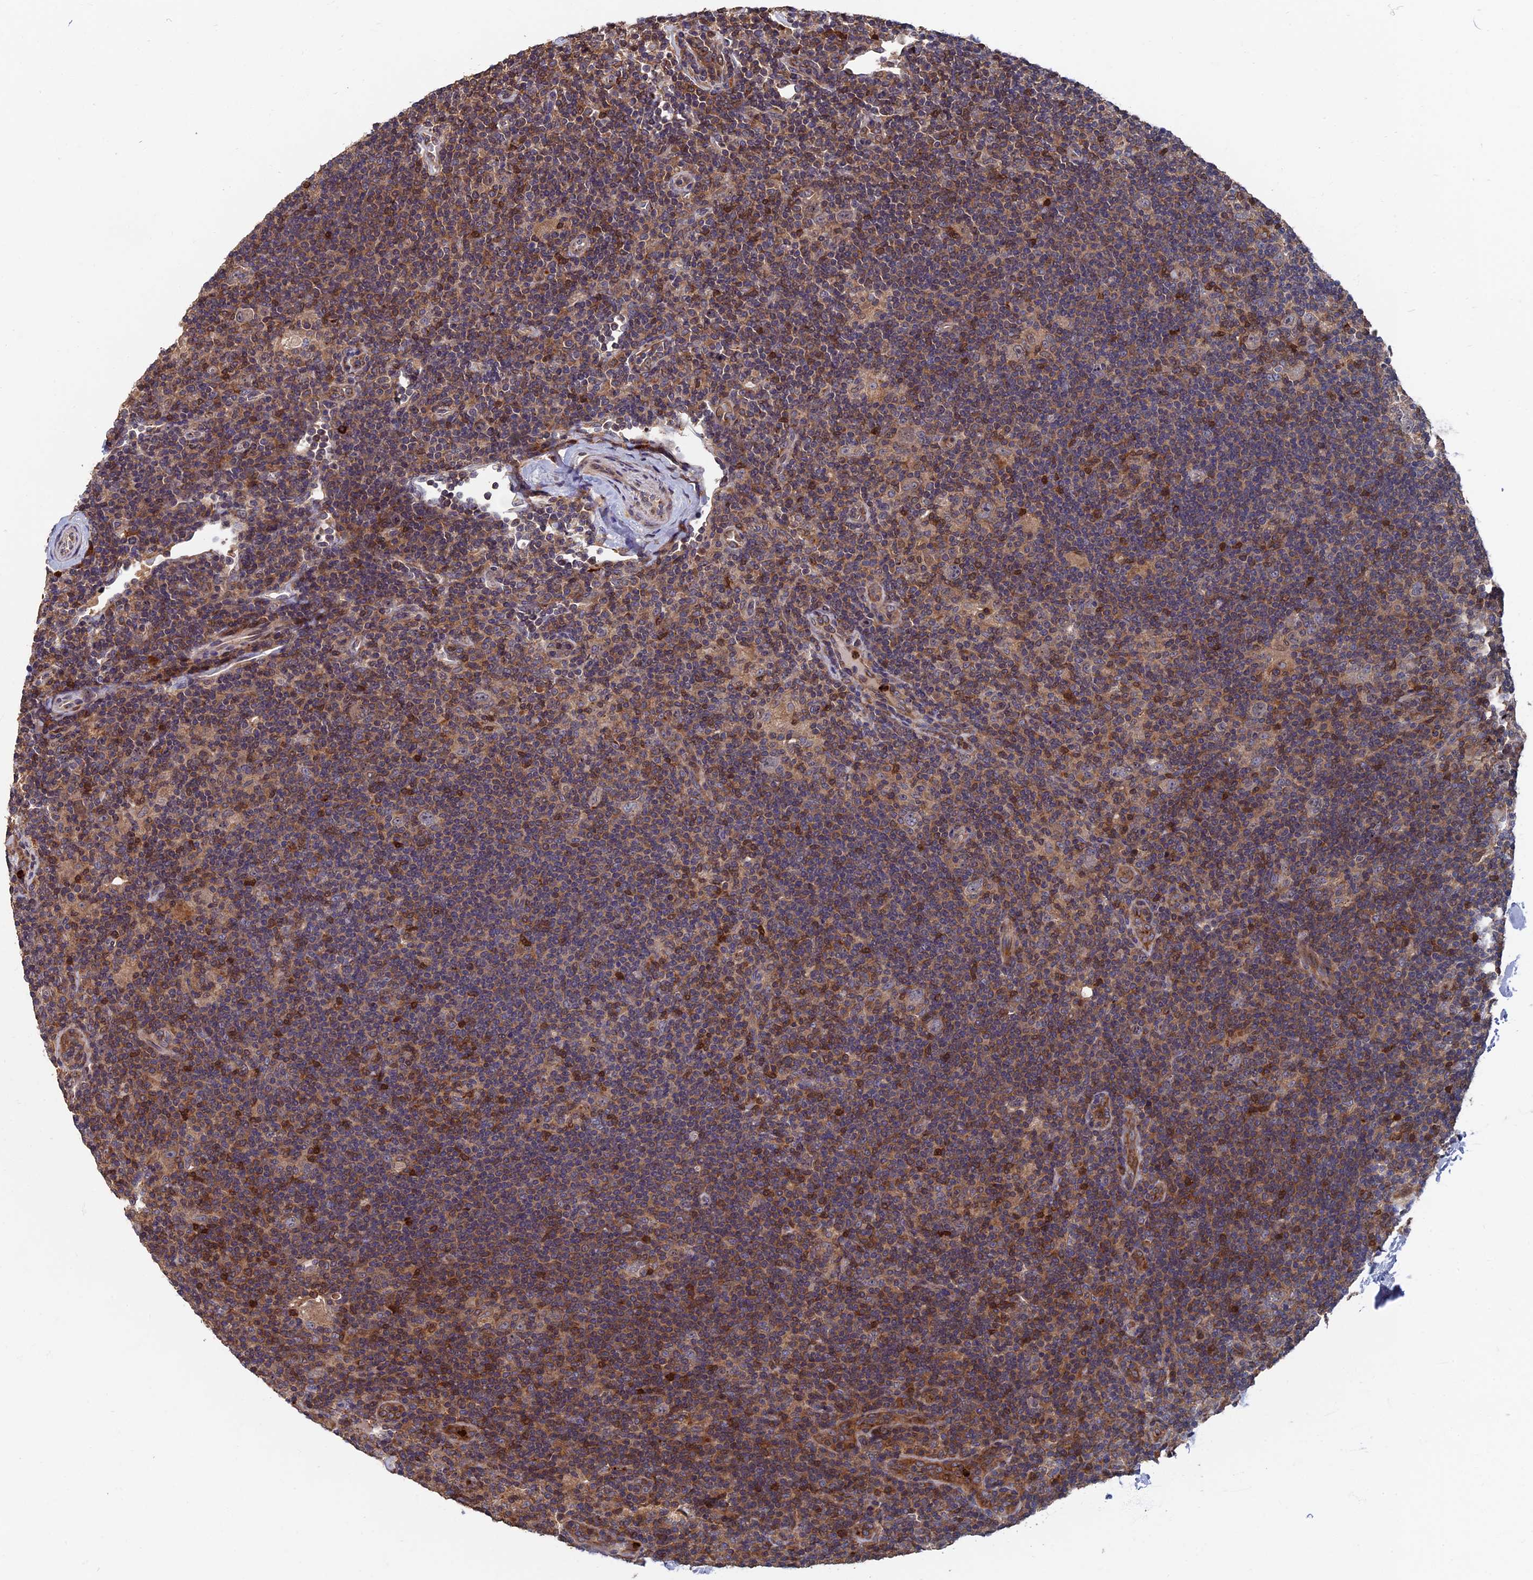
{"staining": {"intensity": "weak", "quantity": ">75%", "location": "cytoplasmic/membranous"}, "tissue": "lymphoma", "cell_type": "Tumor cells", "image_type": "cancer", "snomed": [{"axis": "morphology", "description": "Hodgkin's disease, NOS"}, {"axis": "topography", "description": "Lymph node"}], "caption": "Immunohistochemistry staining of Hodgkin's disease, which displays low levels of weak cytoplasmic/membranous staining in approximately >75% of tumor cells indicating weak cytoplasmic/membranous protein staining. The staining was performed using DAB (brown) for protein detection and nuclei were counterstained in hematoxylin (blue).", "gene": "TNK2", "patient": {"sex": "female", "age": 57}}